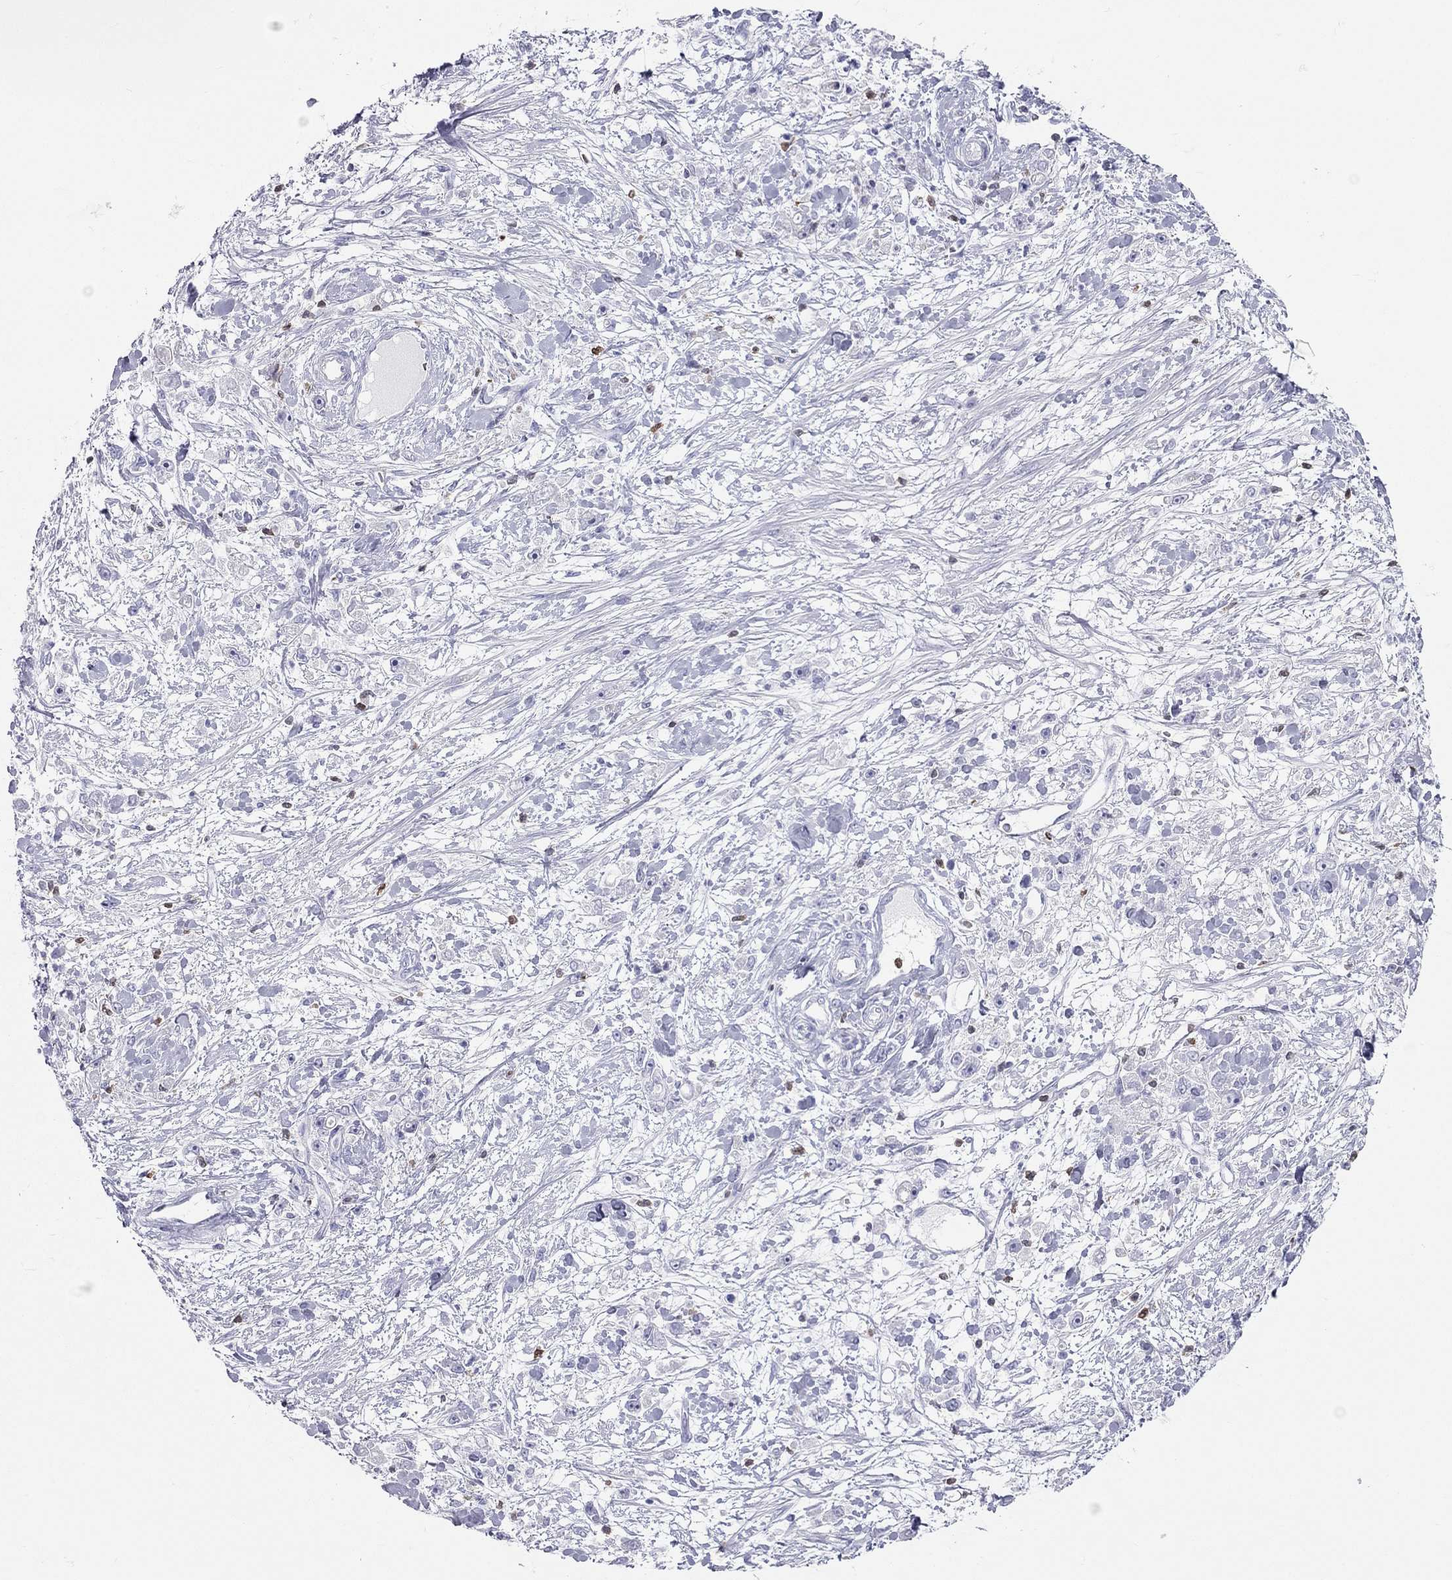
{"staining": {"intensity": "negative", "quantity": "none", "location": "none"}, "tissue": "stomach cancer", "cell_type": "Tumor cells", "image_type": "cancer", "snomed": [{"axis": "morphology", "description": "Adenocarcinoma, NOS"}, {"axis": "topography", "description": "Stomach"}], "caption": "Immunohistochemistry of stomach cancer displays no positivity in tumor cells.", "gene": "SH2D2A", "patient": {"sex": "female", "age": 59}}